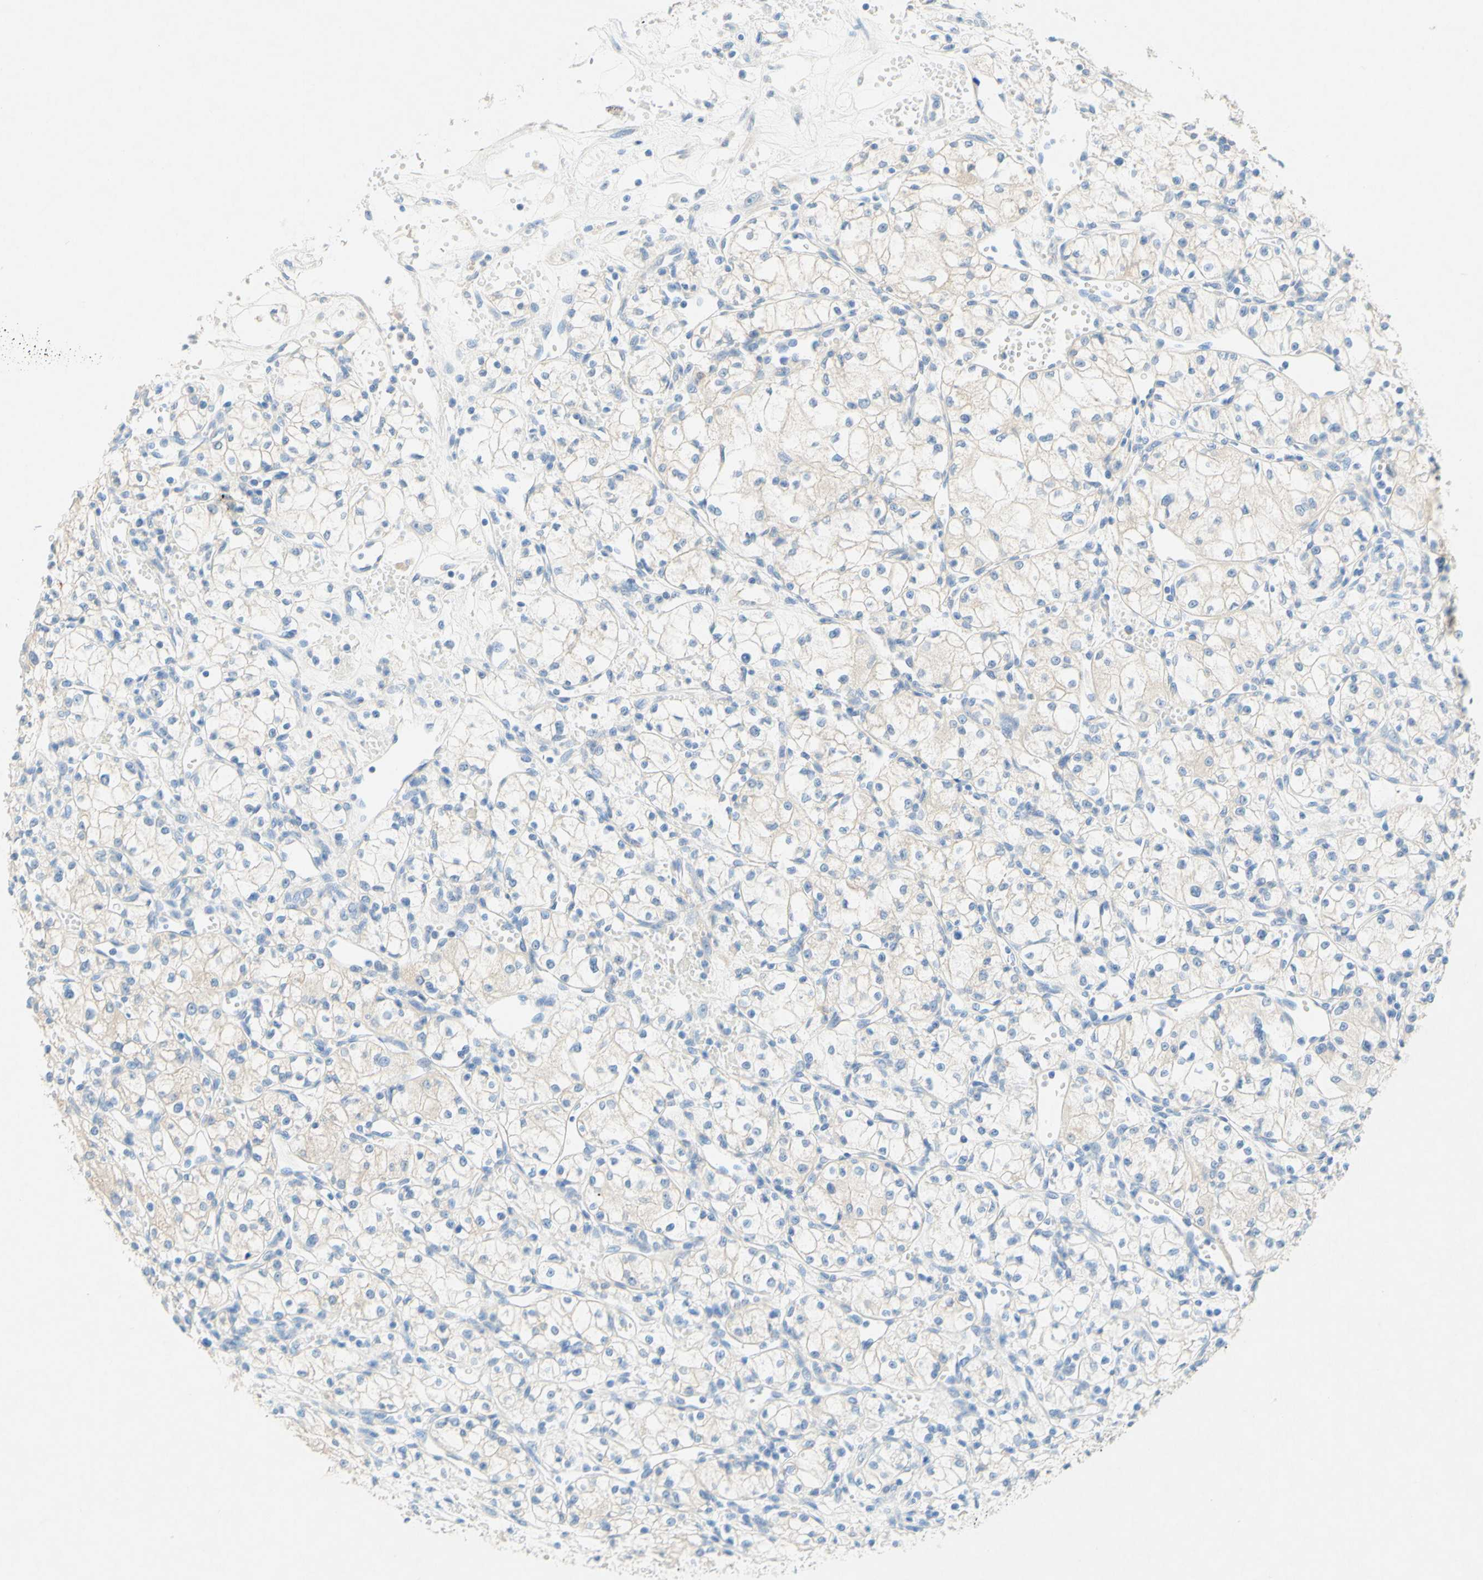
{"staining": {"intensity": "negative", "quantity": "none", "location": "none"}, "tissue": "renal cancer", "cell_type": "Tumor cells", "image_type": "cancer", "snomed": [{"axis": "morphology", "description": "Normal tissue, NOS"}, {"axis": "morphology", "description": "Adenocarcinoma, NOS"}, {"axis": "topography", "description": "Kidney"}], "caption": "Histopathology image shows no protein expression in tumor cells of renal cancer (adenocarcinoma) tissue. The staining is performed using DAB (3,3'-diaminobenzidine) brown chromogen with nuclei counter-stained in using hematoxylin.", "gene": "SLC46A1", "patient": {"sex": "male", "age": 59}}